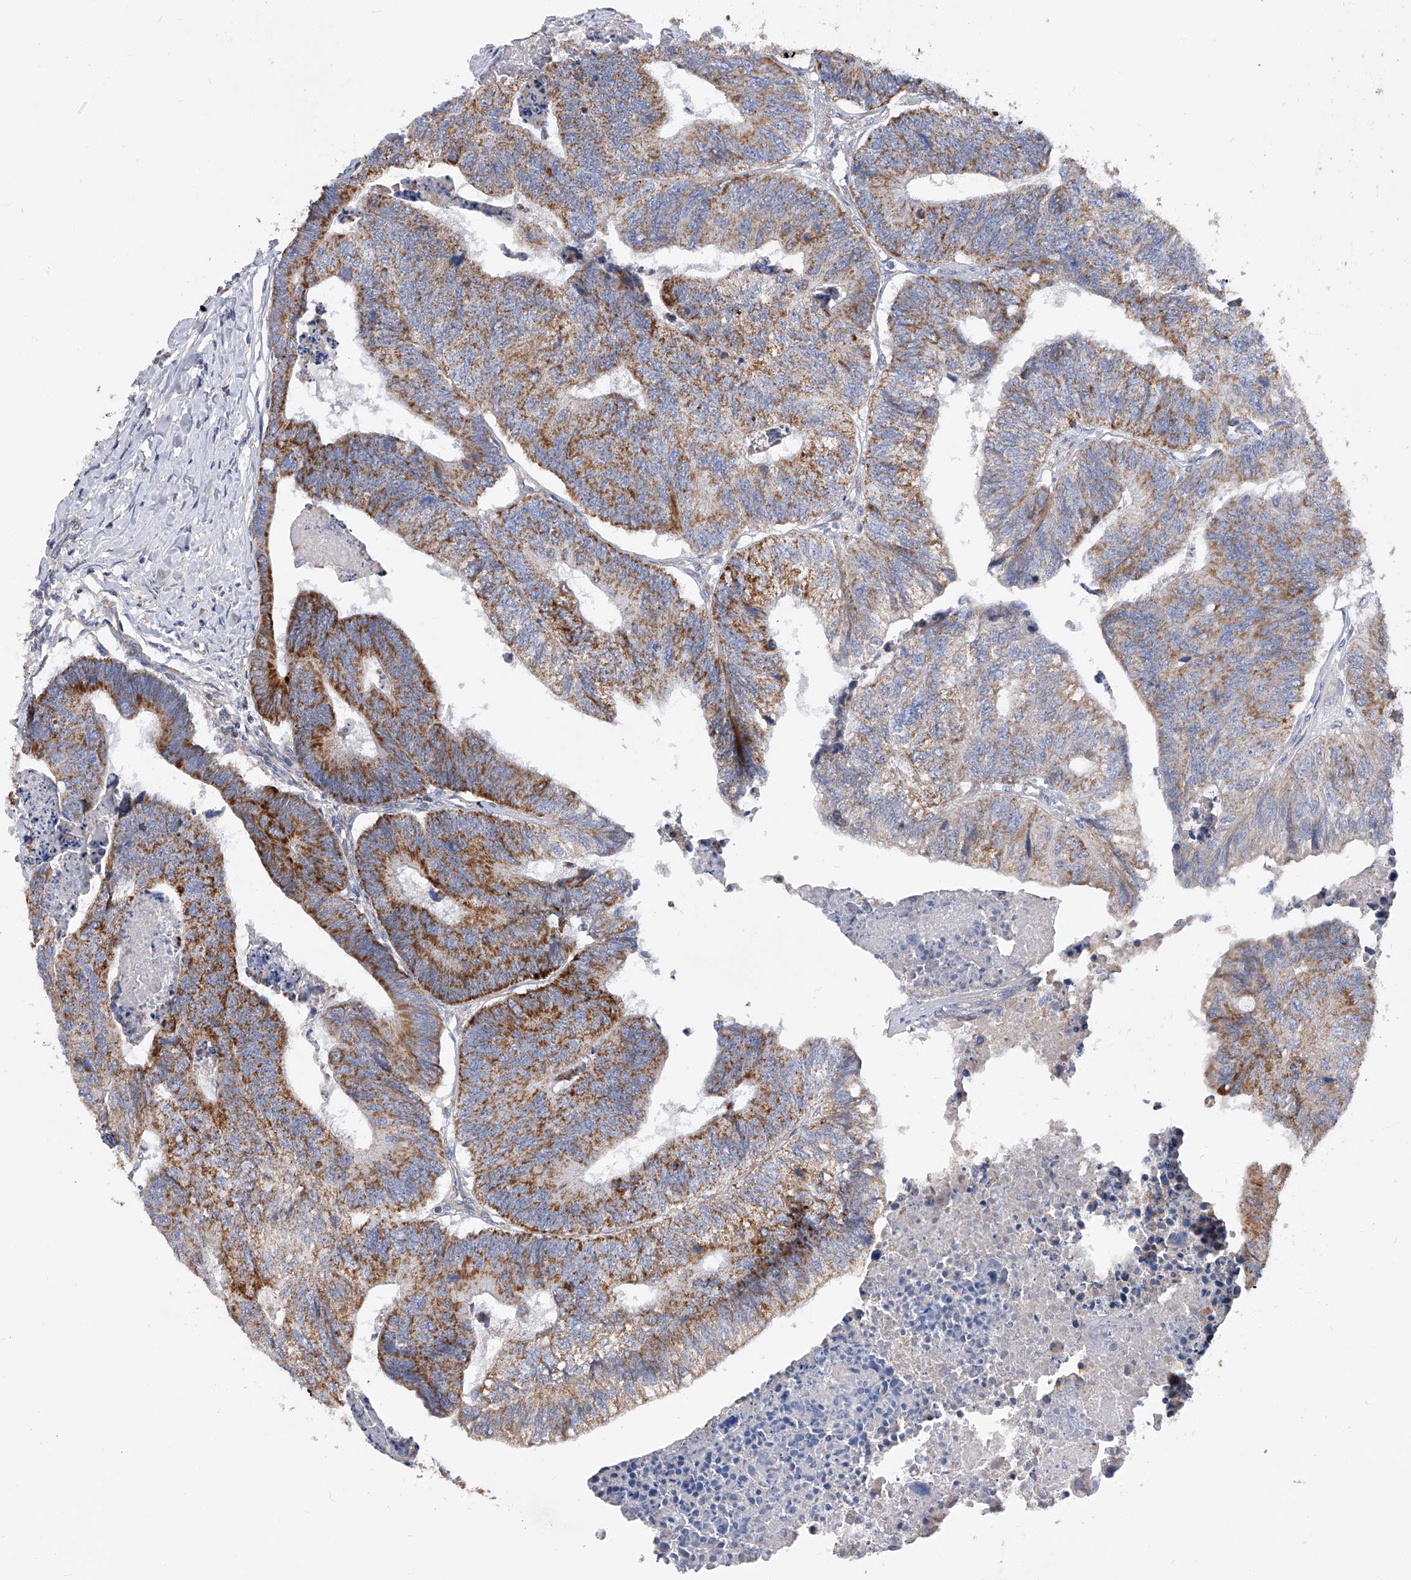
{"staining": {"intensity": "moderate", "quantity": ">75%", "location": "cytoplasmic/membranous"}, "tissue": "colorectal cancer", "cell_type": "Tumor cells", "image_type": "cancer", "snomed": [{"axis": "morphology", "description": "Adenocarcinoma, NOS"}, {"axis": "topography", "description": "Colon"}], "caption": "The photomicrograph shows a brown stain indicating the presence of a protein in the cytoplasmic/membranous of tumor cells in colorectal cancer.", "gene": "PDSS2", "patient": {"sex": "female", "age": 67}}